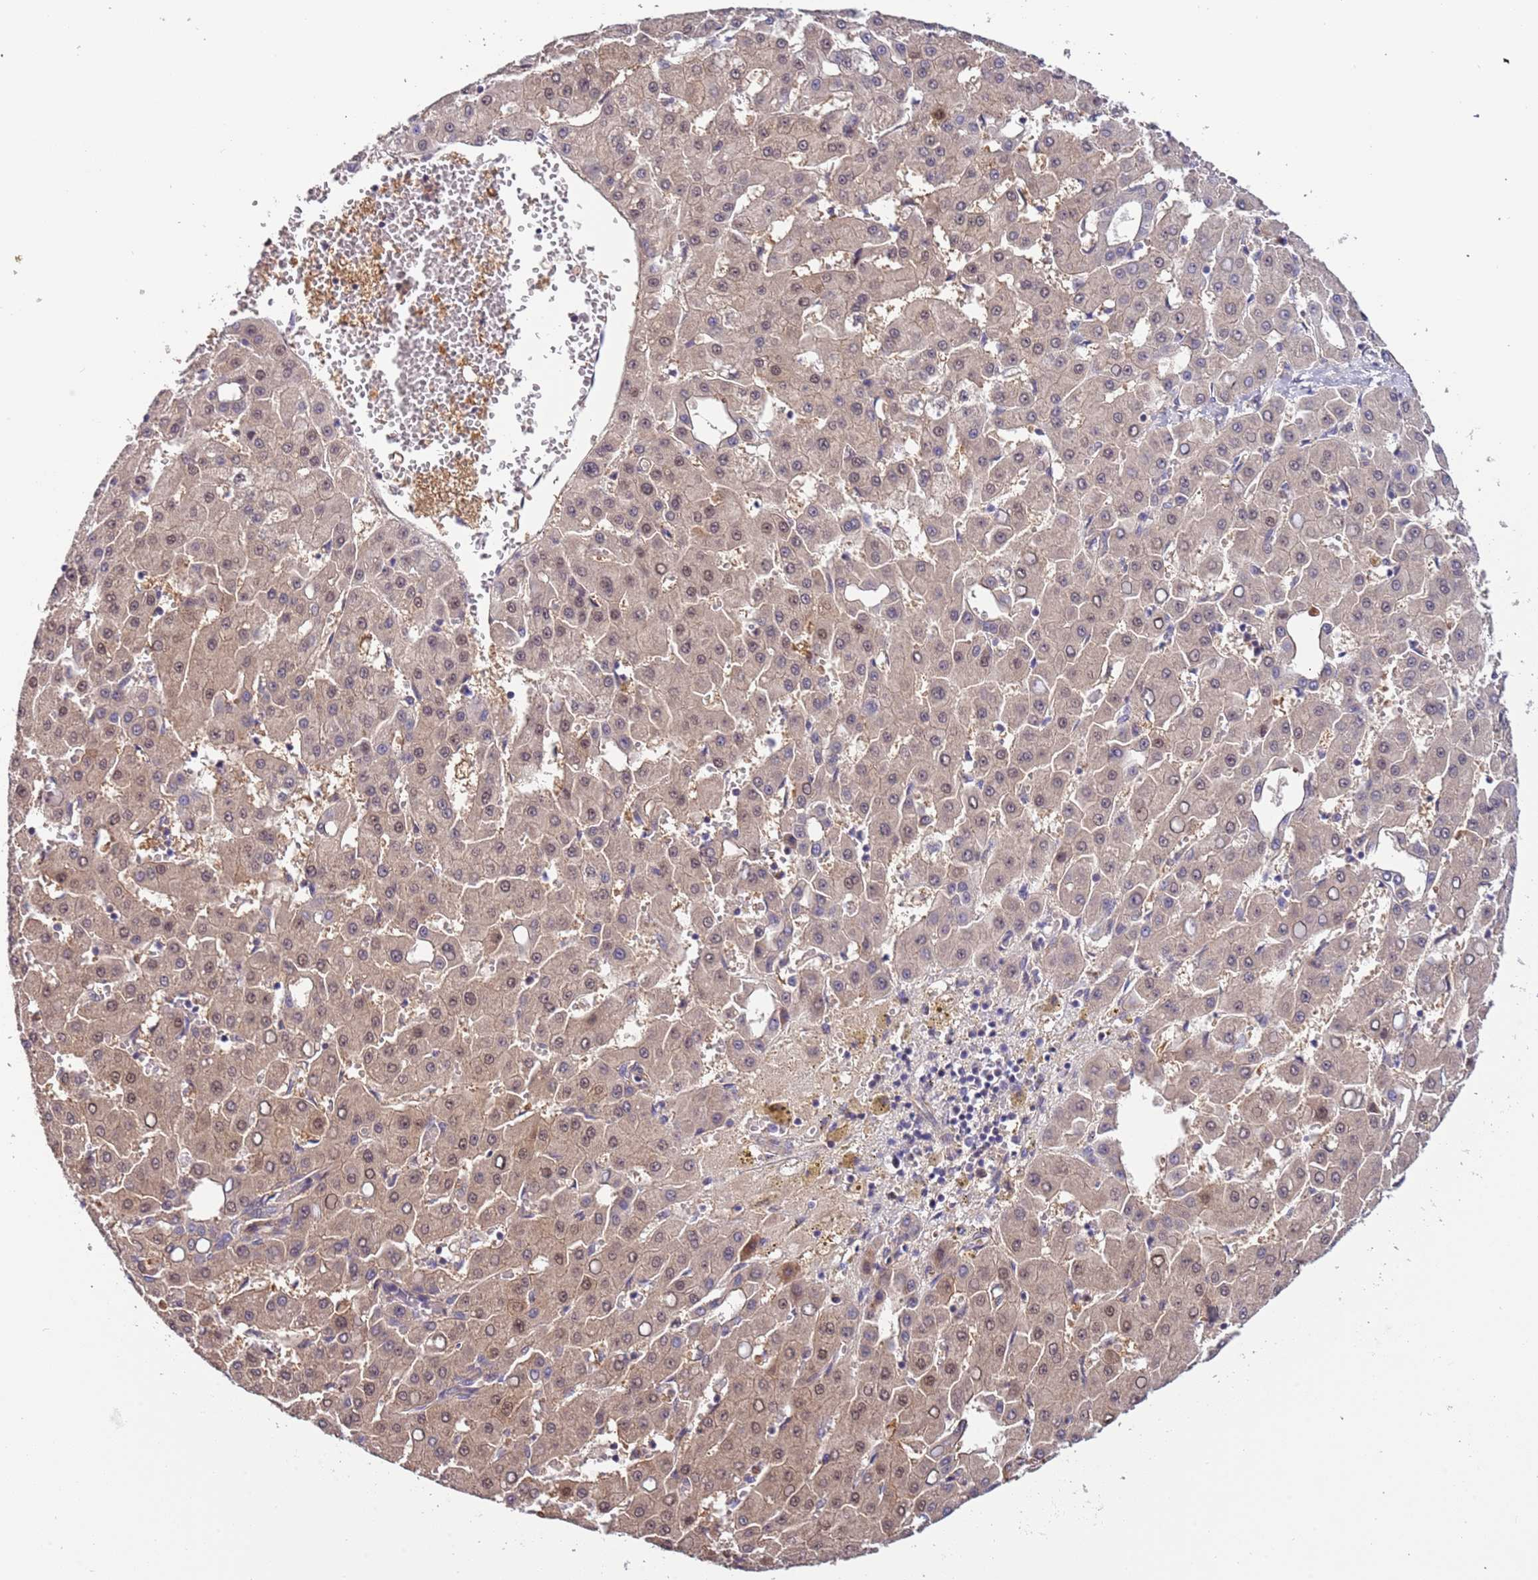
{"staining": {"intensity": "weak", "quantity": ">75%", "location": "cytoplasmic/membranous,nuclear"}, "tissue": "liver cancer", "cell_type": "Tumor cells", "image_type": "cancer", "snomed": [{"axis": "morphology", "description": "Carcinoma, Hepatocellular, NOS"}, {"axis": "topography", "description": "Liver"}], "caption": "The immunohistochemical stain shows weak cytoplasmic/membranous and nuclear expression in tumor cells of liver cancer (hepatocellular carcinoma) tissue.", "gene": "LAMB4", "patient": {"sex": "male", "age": 47}}